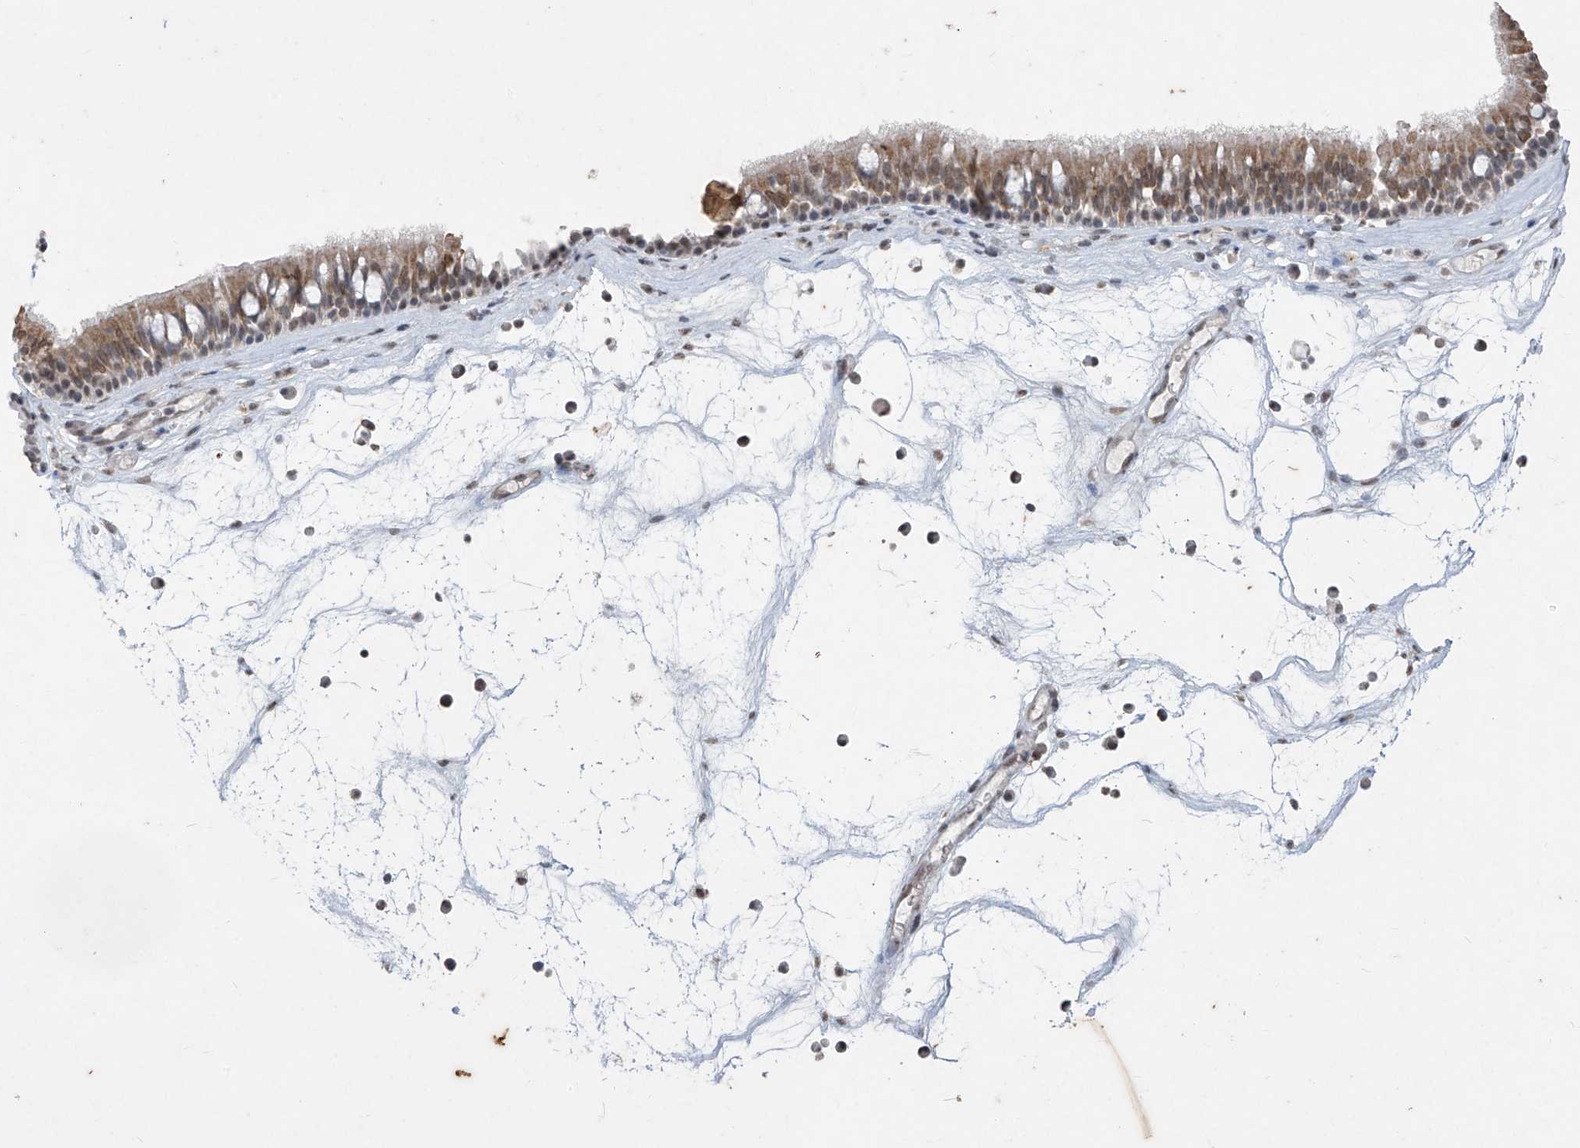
{"staining": {"intensity": "moderate", "quantity": ">75%", "location": "cytoplasmic/membranous,nuclear"}, "tissue": "nasopharynx", "cell_type": "Respiratory epithelial cells", "image_type": "normal", "snomed": [{"axis": "morphology", "description": "Normal tissue, NOS"}, {"axis": "morphology", "description": "Inflammation, NOS"}, {"axis": "morphology", "description": "Malignant melanoma, Metastatic site"}, {"axis": "topography", "description": "Nasopharynx"}], "caption": "The photomicrograph displays staining of benign nasopharynx, revealing moderate cytoplasmic/membranous,nuclear protein staining (brown color) within respiratory epithelial cells. The staining is performed using DAB (3,3'-diaminobenzidine) brown chromogen to label protein expression. The nuclei are counter-stained blue using hematoxylin.", "gene": "TFEC", "patient": {"sex": "male", "age": 70}}